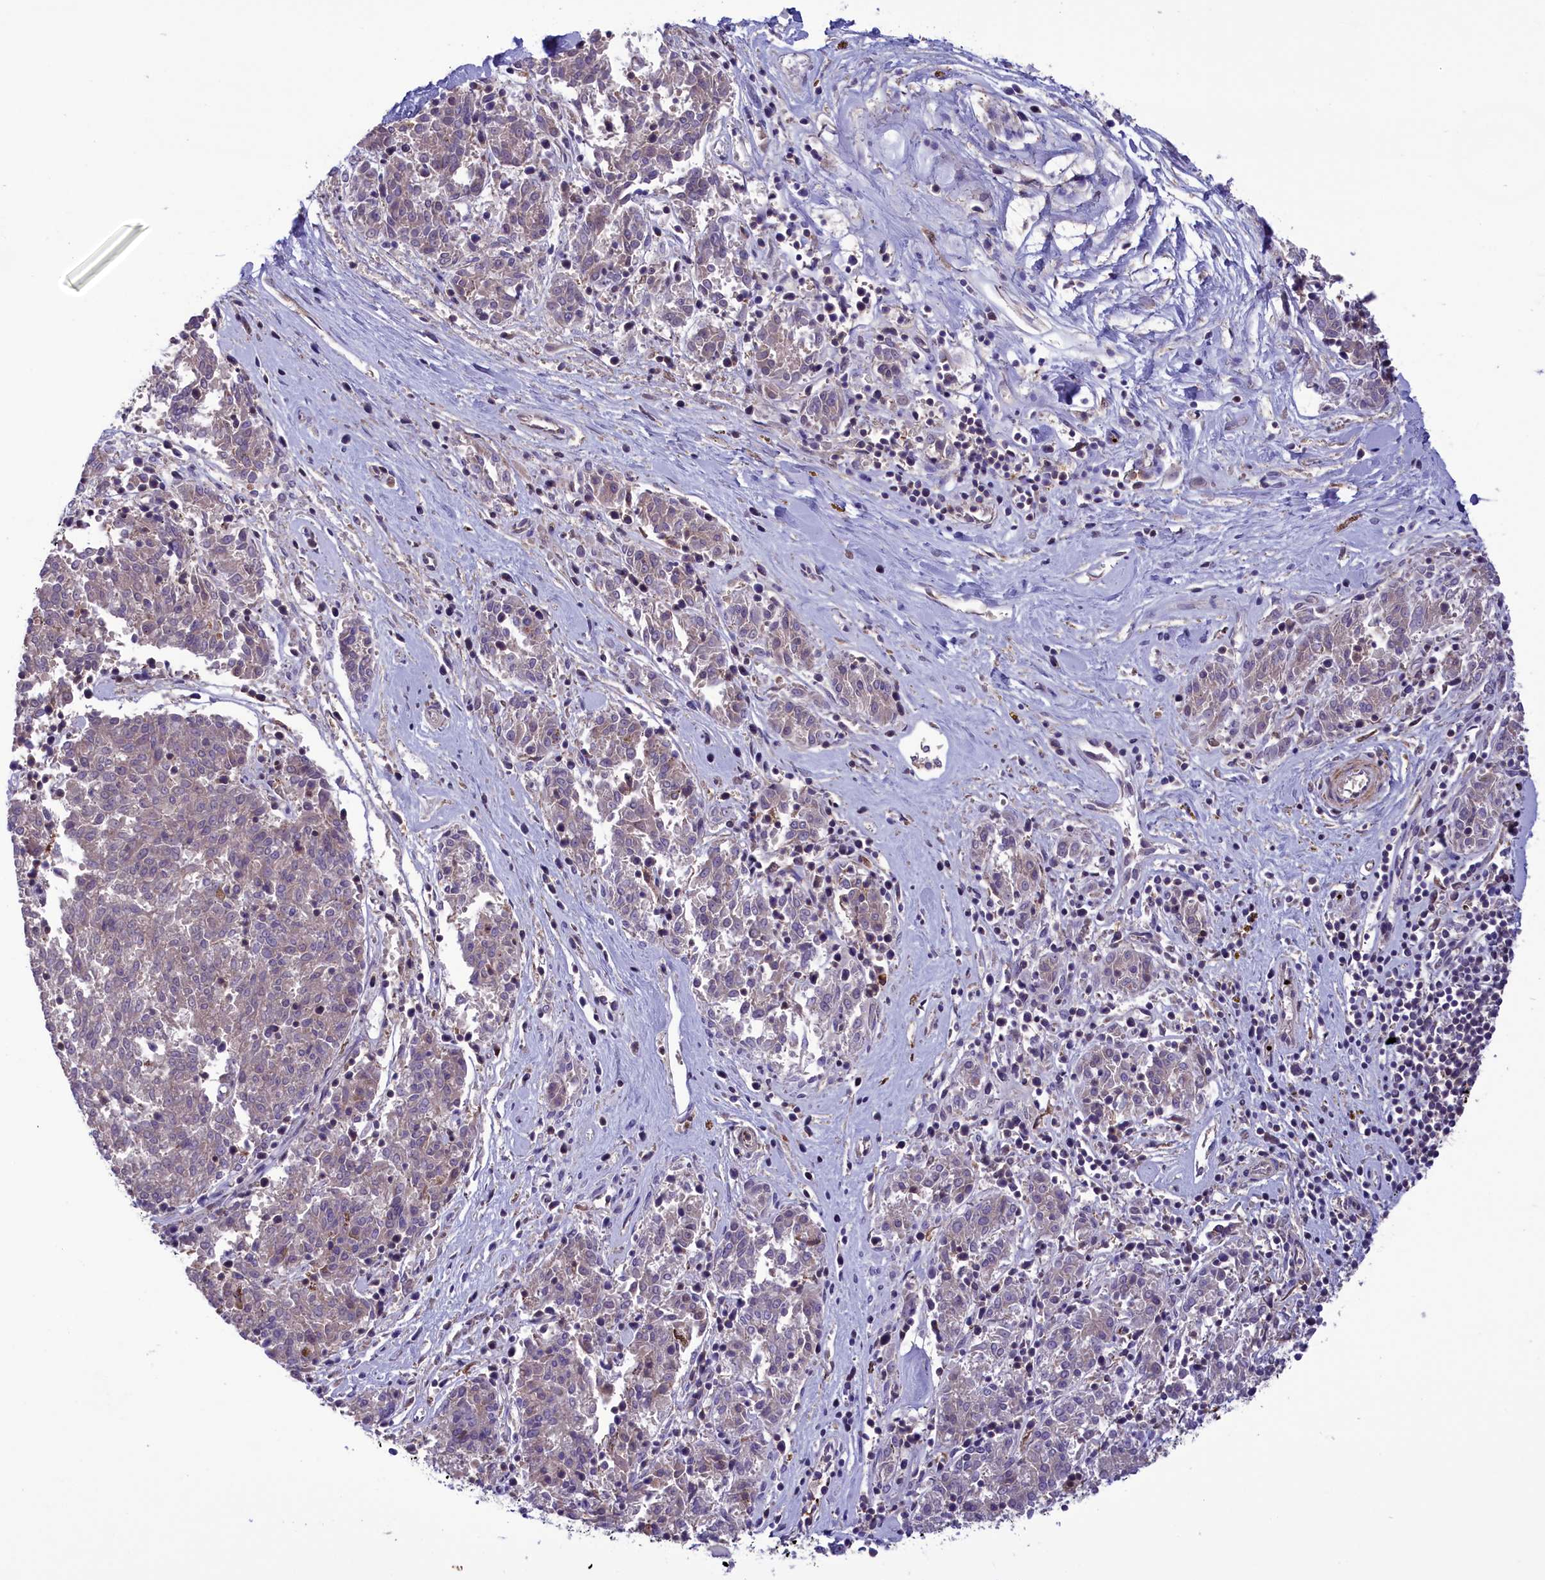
{"staining": {"intensity": "negative", "quantity": "none", "location": "none"}, "tissue": "melanoma", "cell_type": "Tumor cells", "image_type": "cancer", "snomed": [{"axis": "morphology", "description": "Malignant melanoma, NOS"}, {"axis": "topography", "description": "Skin"}], "caption": "Protein analysis of malignant melanoma demonstrates no significant expression in tumor cells.", "gene": "HEATR3", "patient": {"sex": "female", "age": 72}}